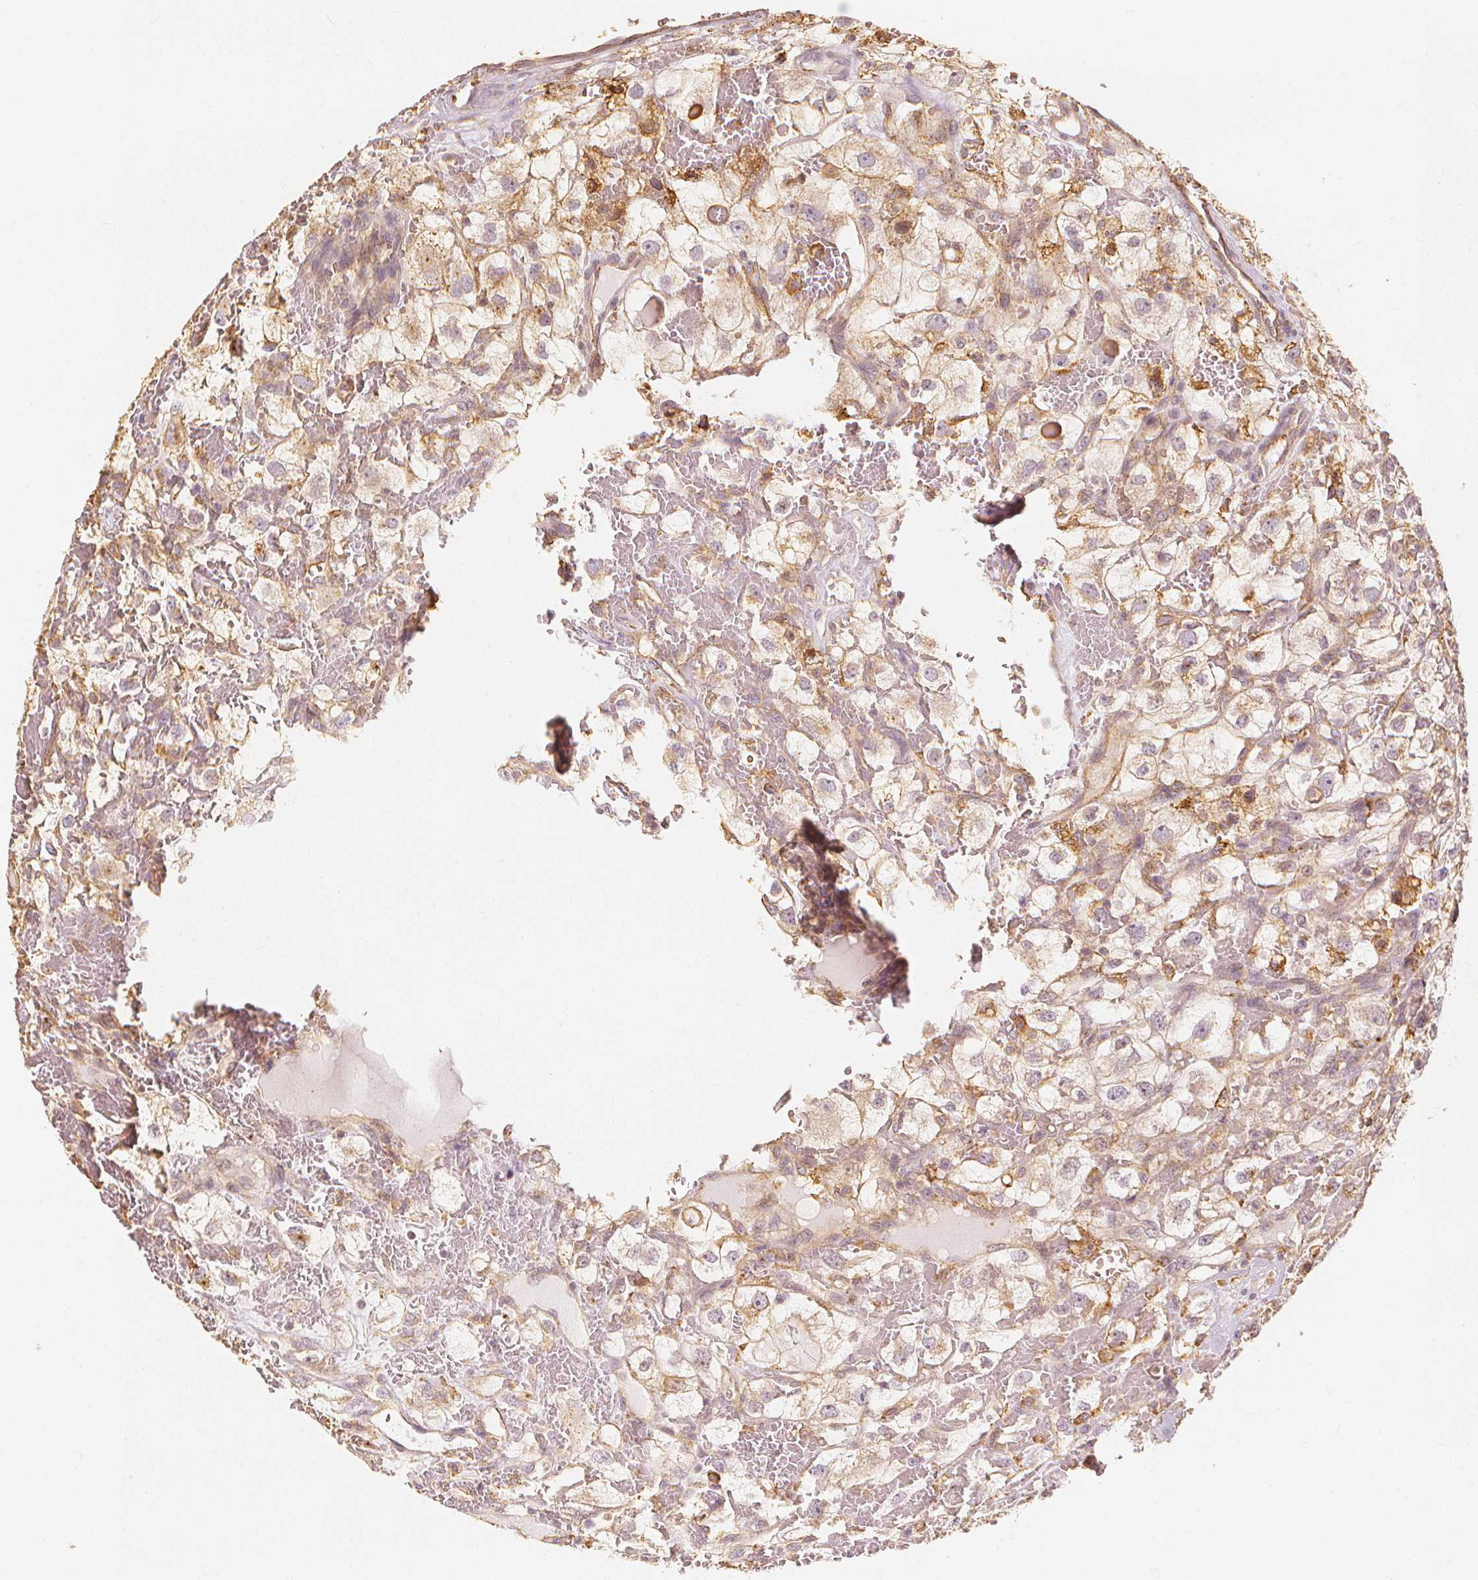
{"staining": {"intensity": "weak", "quantity": ">75%", "location": "cytoplasmic/membranous"}, "tissue": "renal cancer", "cell_type": "Tumor cells", "image_type": "cancer", "snomed": [{"axis": "morphology", "description": "Adenocarcinoma, NOS"}, {"axis": "topography", "description": "Kidney"}], "caption": "DAB (3,3'-diaminobenzidine) immunohistochemical staining of human renal adenocarcinoma reveals weak cytoplasmic/membranous protein staining in about >75% of tumor cells.", "gene": "ARHGAP26", "patient": {"sex": "male", "age": 59}}